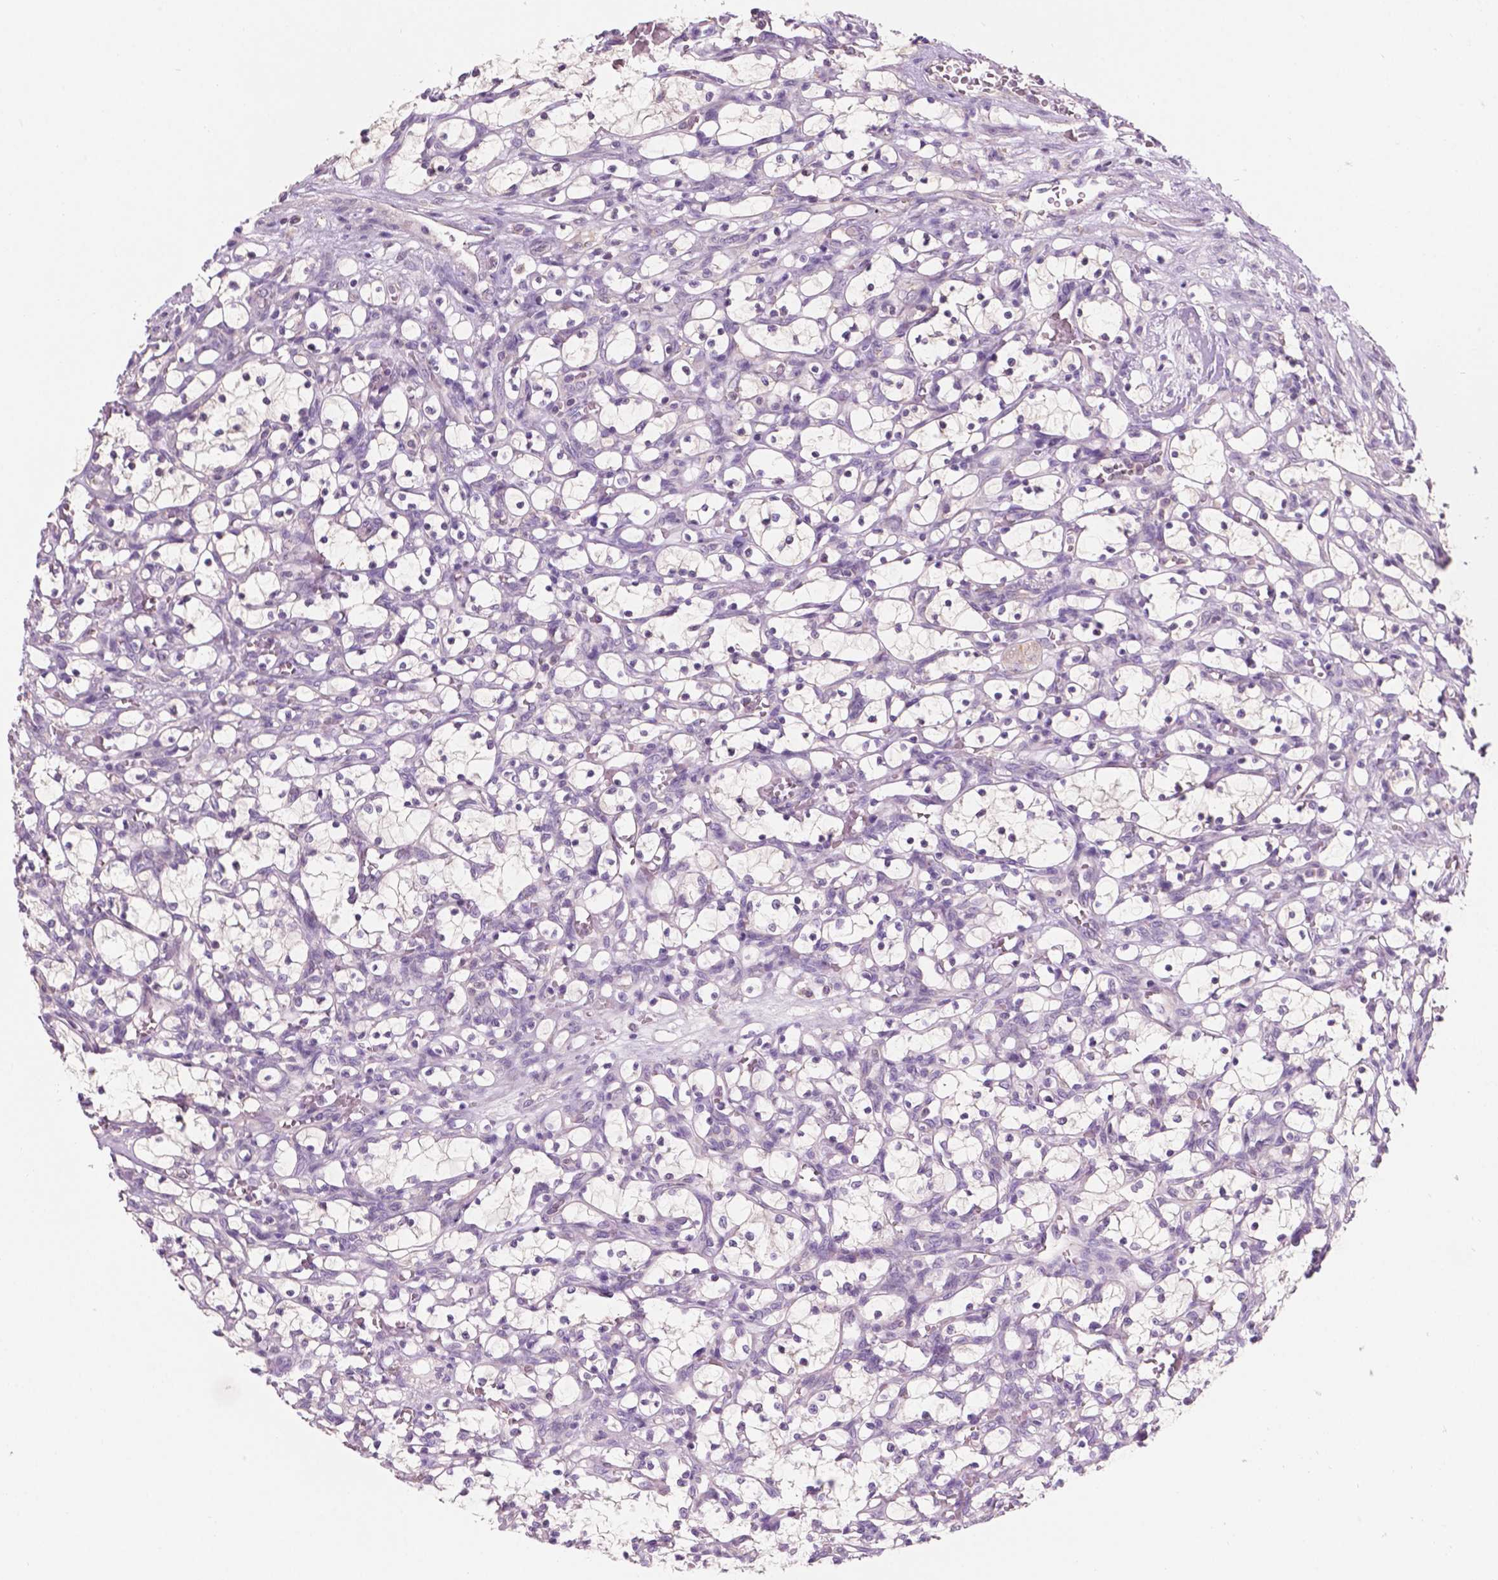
{"staining": {"intensity": "negative", "quantity": "none", "location": "none"}, "tissue": "renal cancer", "cell_type": "Tumor cells", "image_type": "cancer", "snomed": [{"axis": "morphology", "description": "Adenocarcinoma, NOS"}, {"axis": "topography", "description": "Kidney"}], "caption": "High magnification brightfield microscopy of renal adenocarcinoma stained with DAB (3,3'-diaminobenzidine) (brown) and counterstained with hematoxylin (blue): tumor cells show no significant expression.", "gene": "SBSN", "patient": {"sex": "female", "age": 69}}